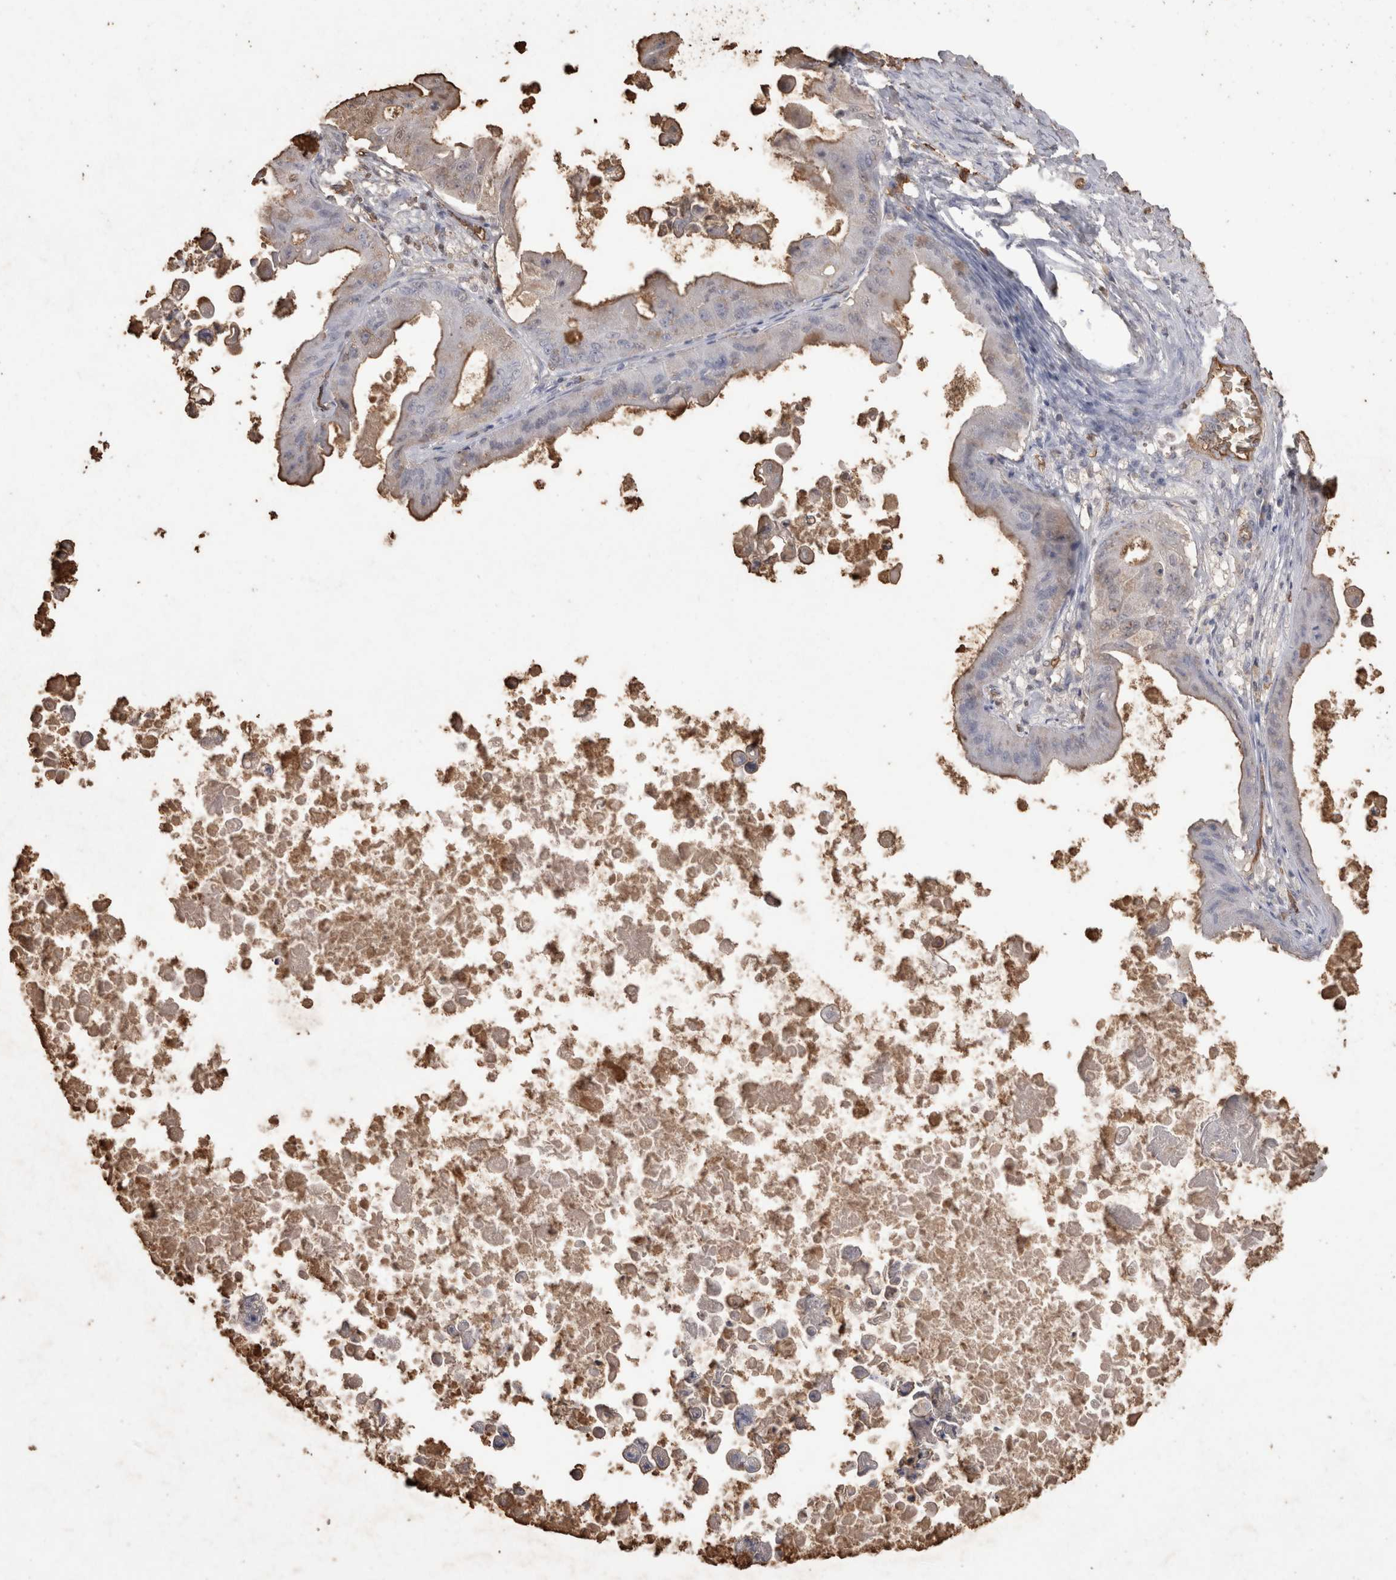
{"staining": {"intensity": "moderate", "quantity": "<25%", "location": "cytoplasmic/membranous"}, "tissue": "ovarian cancer", "cell_type": "Tumor cells", "image_type": "cancer", "snomed": [{"axis": "morphology", "description": "Cystadenocarcinoma, mucinous, NOS"}, {"axis": "topography", "description": "Ovary"}], "caption": "Protein expression analysis of human ovarian cancer reveals moderate cytoplasmic/membranous positivity in approximately <25% of tumor cells. The staining was performed using DAB, with brown indicating positive protein expression. Nuclei are stained blue with hematoxylin.", "gene": "IL17RC", "patient": {"sex": "female", "age": 37}}